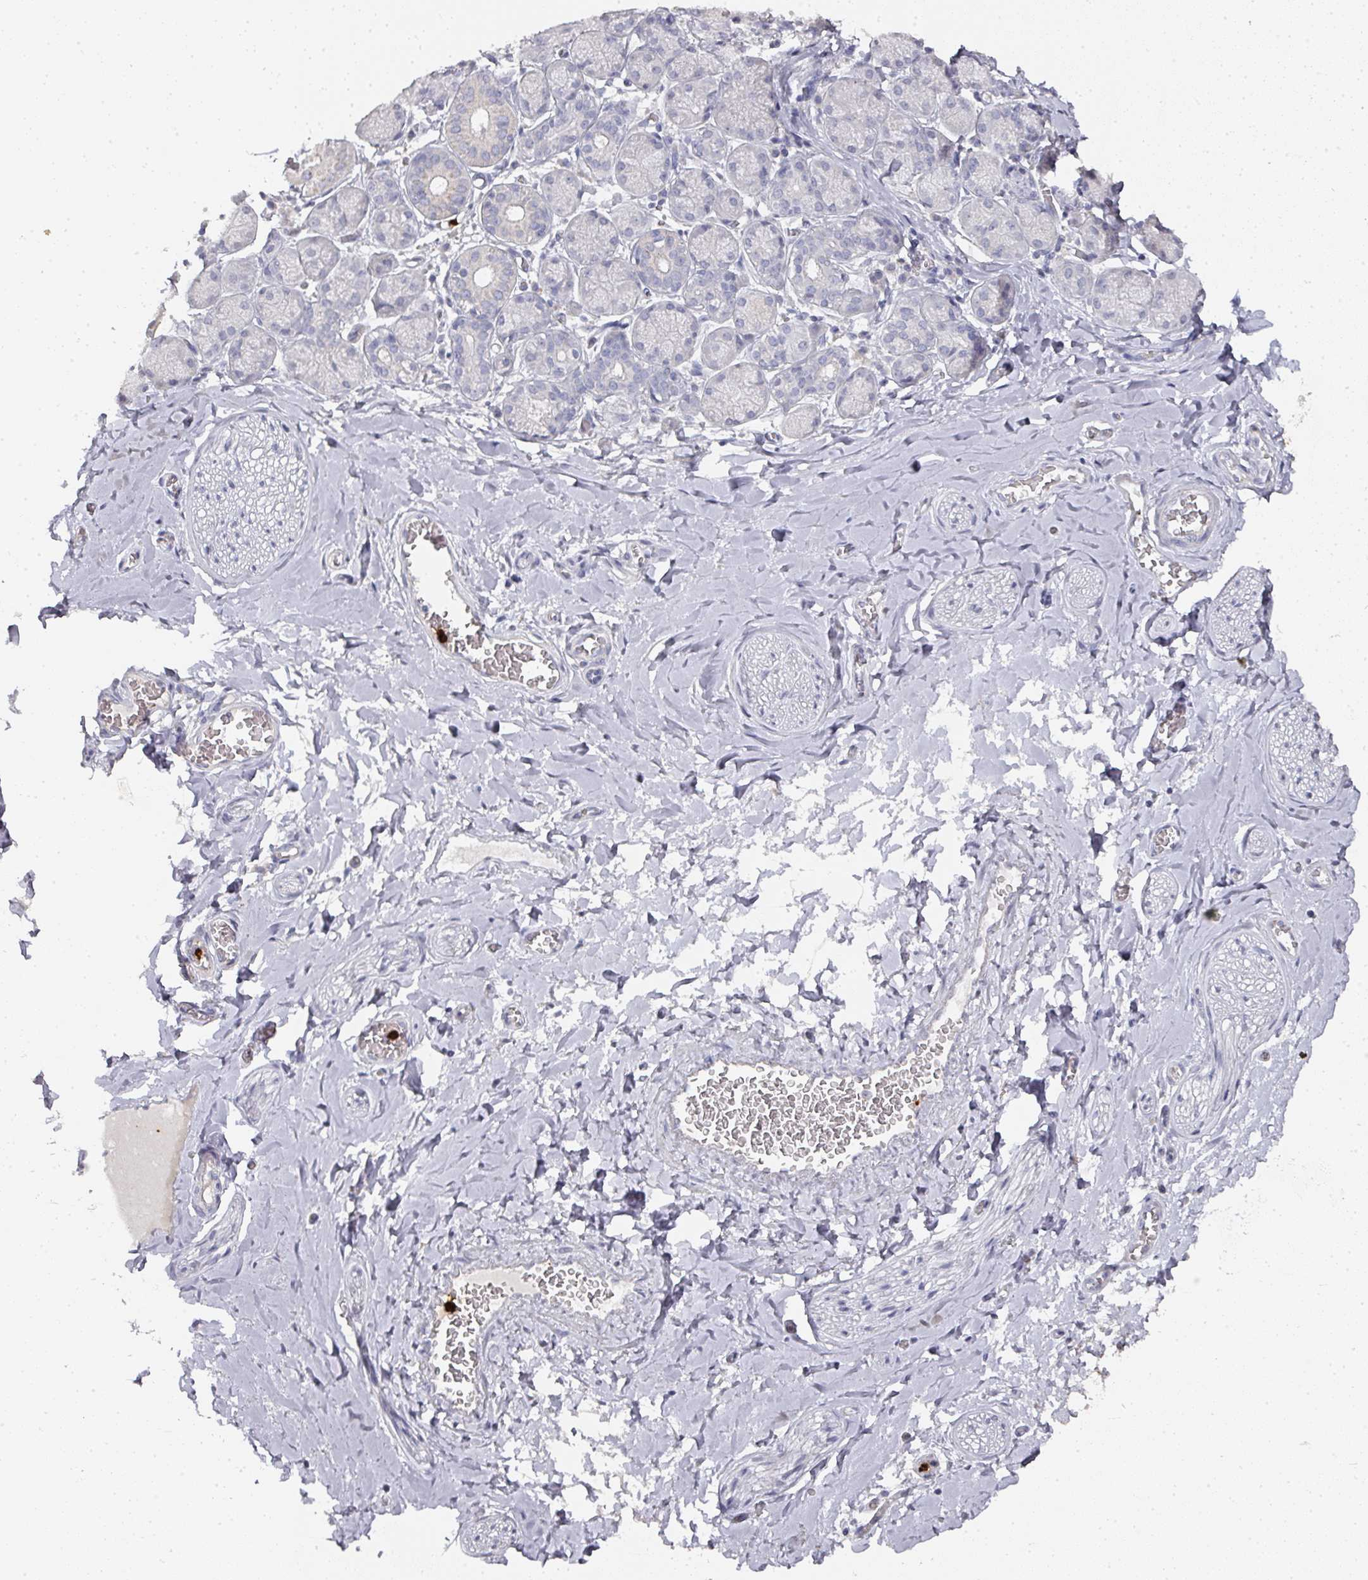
{"staining": {"intensity": "negative", "quantity": "none", "location": "none"}, "tissue": "soft tissue", "cell_type": "Fibroblasts", "image_type": "normal", "snomed": [{"axis": "morphology", "description": "Normal tissue, NOS"}, {"axis": "topography", "description": "Salivary gland"}, {"axis": "topography", "description": "Peripheral nerve tissue"}], "caption": "Immunohistochemical staining of unremarkable human soft tissue reveals no significant expression in fibroblasts. (DAB (3,3'-diaminobenzidine) immunohistochemistry, high magnification).", "gene": "CAMP", "patient": {"sex": "female", "age": 24}}